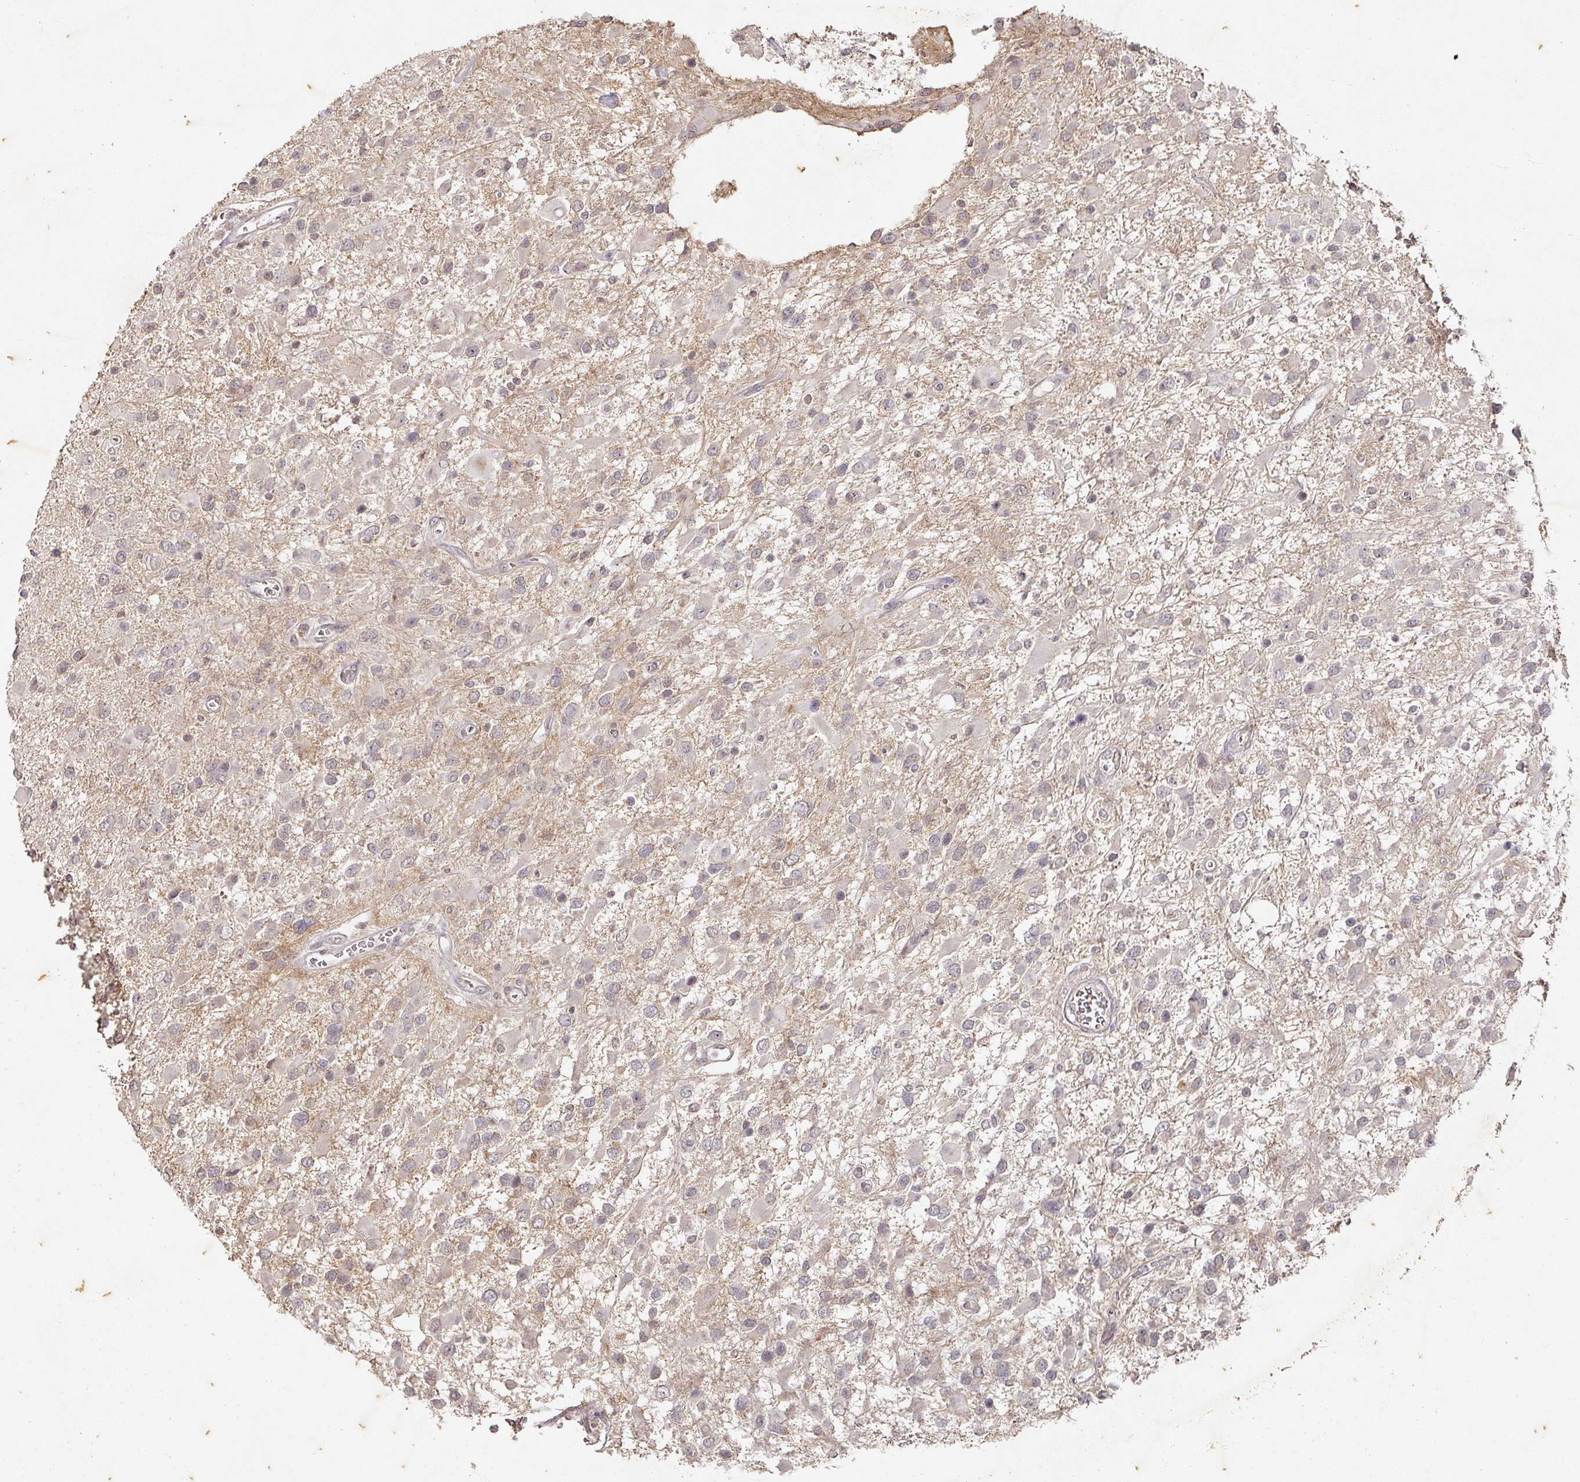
{"staining": {"intensity": "weak", "quantity": "<25%", "location": "cytoplasmic/membranous"}, "tissue": "glioma", "cell_type": "Tumor cells", "image_type": "cancer", "snomed": [{"axis": "morphology", "description": "Glioma, malignant, High grade"}, {"axis": "topography", "description": "Brain"}], "caption": "Malignant glioma (high-grade) was stained to show a protein in brown. There is no significant expression in tumor cells.", "gene": "CAPN5", "patient": {"sex": "male", "age": 53}}